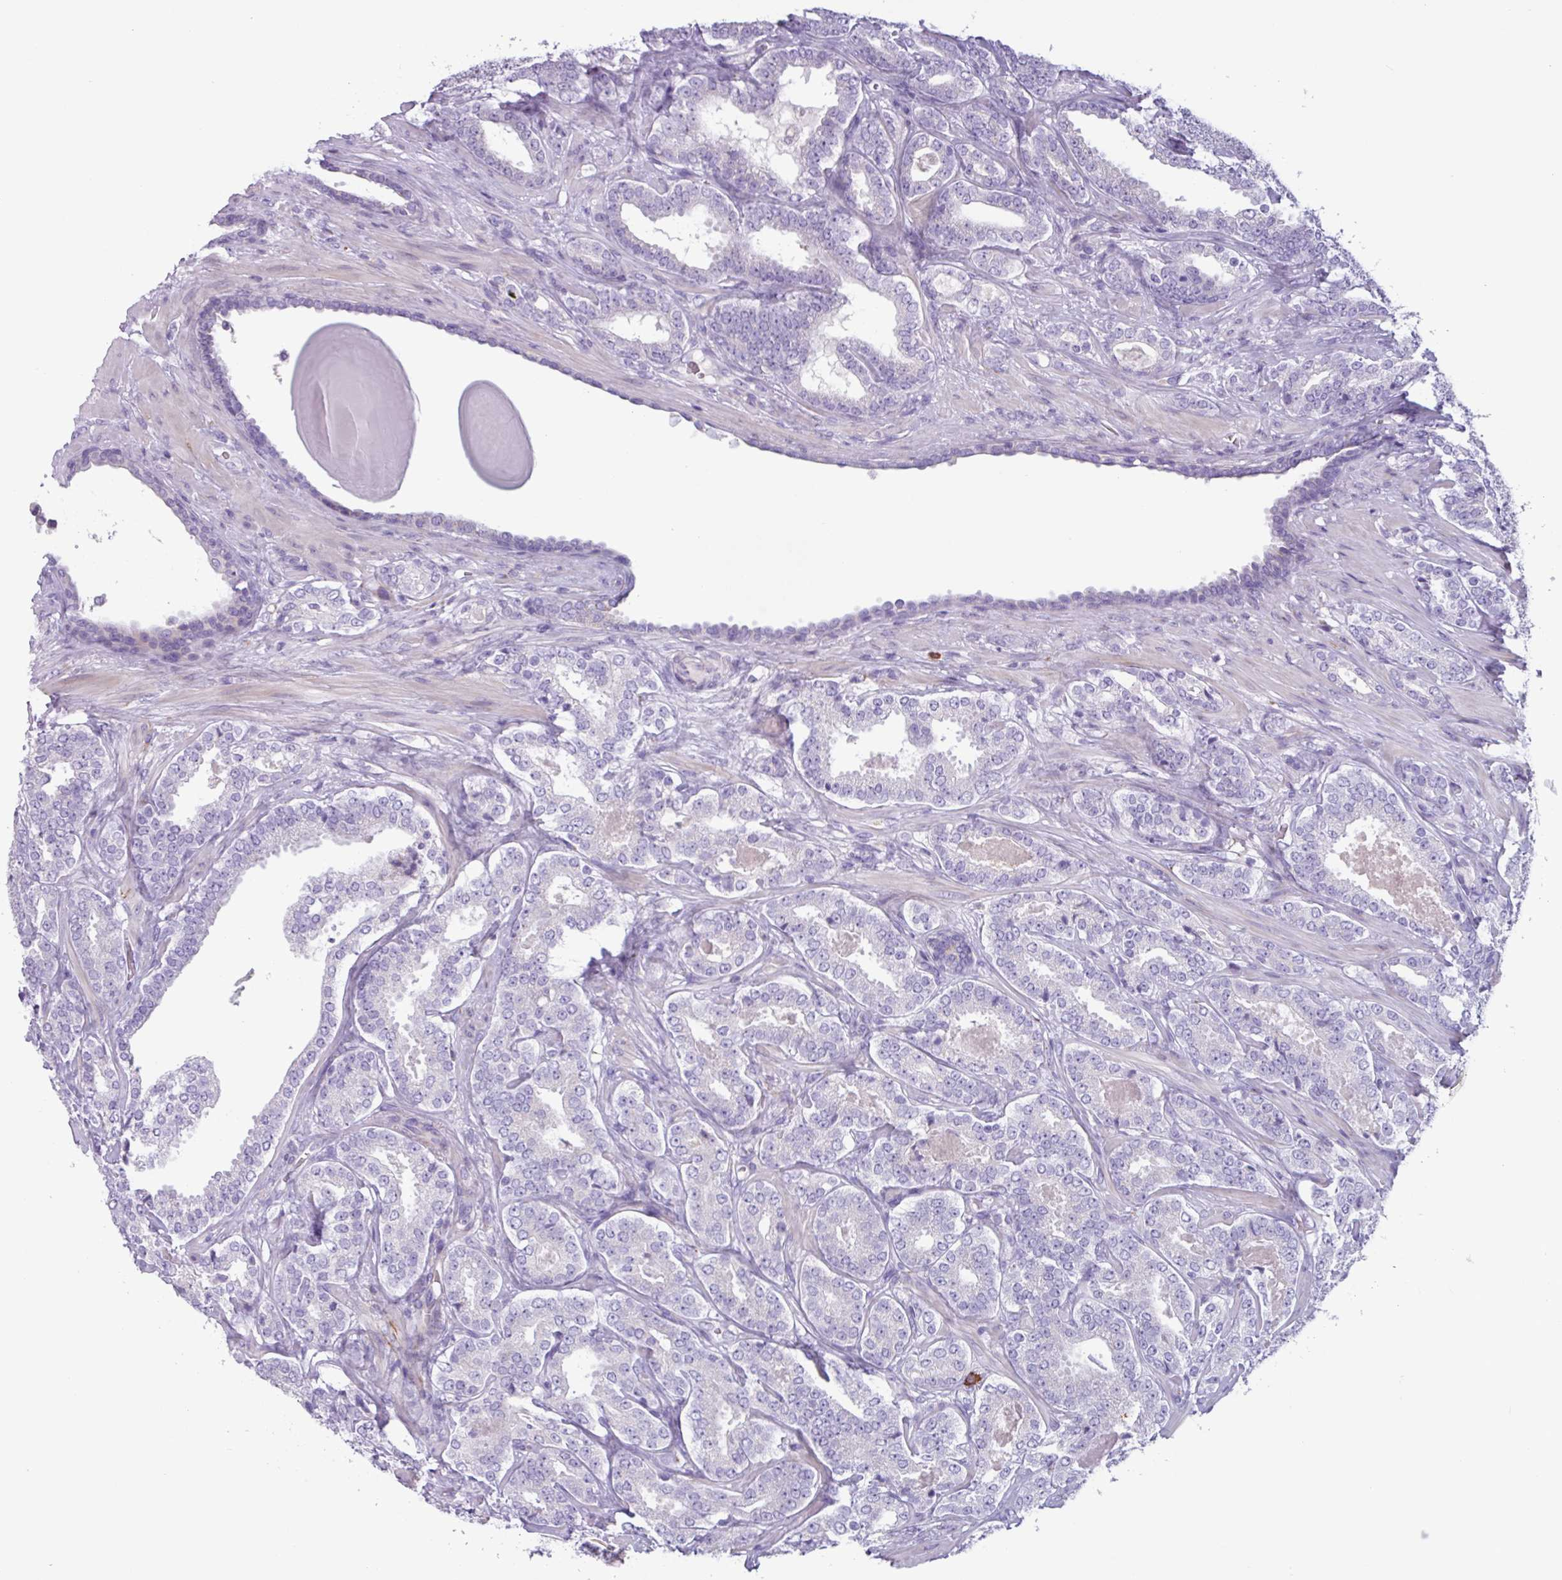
{"staining": {"intensity": "negative", "quantity": "none", "location": "none"}, "tissue": "prostate cancer", "cell_type": "Tumor cells", "image_type": "cancer", "snomed": [{"axis": "morphology", "description": "Adenocarcinoma, High grade"}, {"axis": "topography", "description": "Prostate"}], "caption": "This is an immunohistochemistry micrograph of prostate adenocarcinoma (high-grade). There is no staining in tumor cells.", "gene": "ADGRE1", "patient": {"sex": "male", "age": 65}}